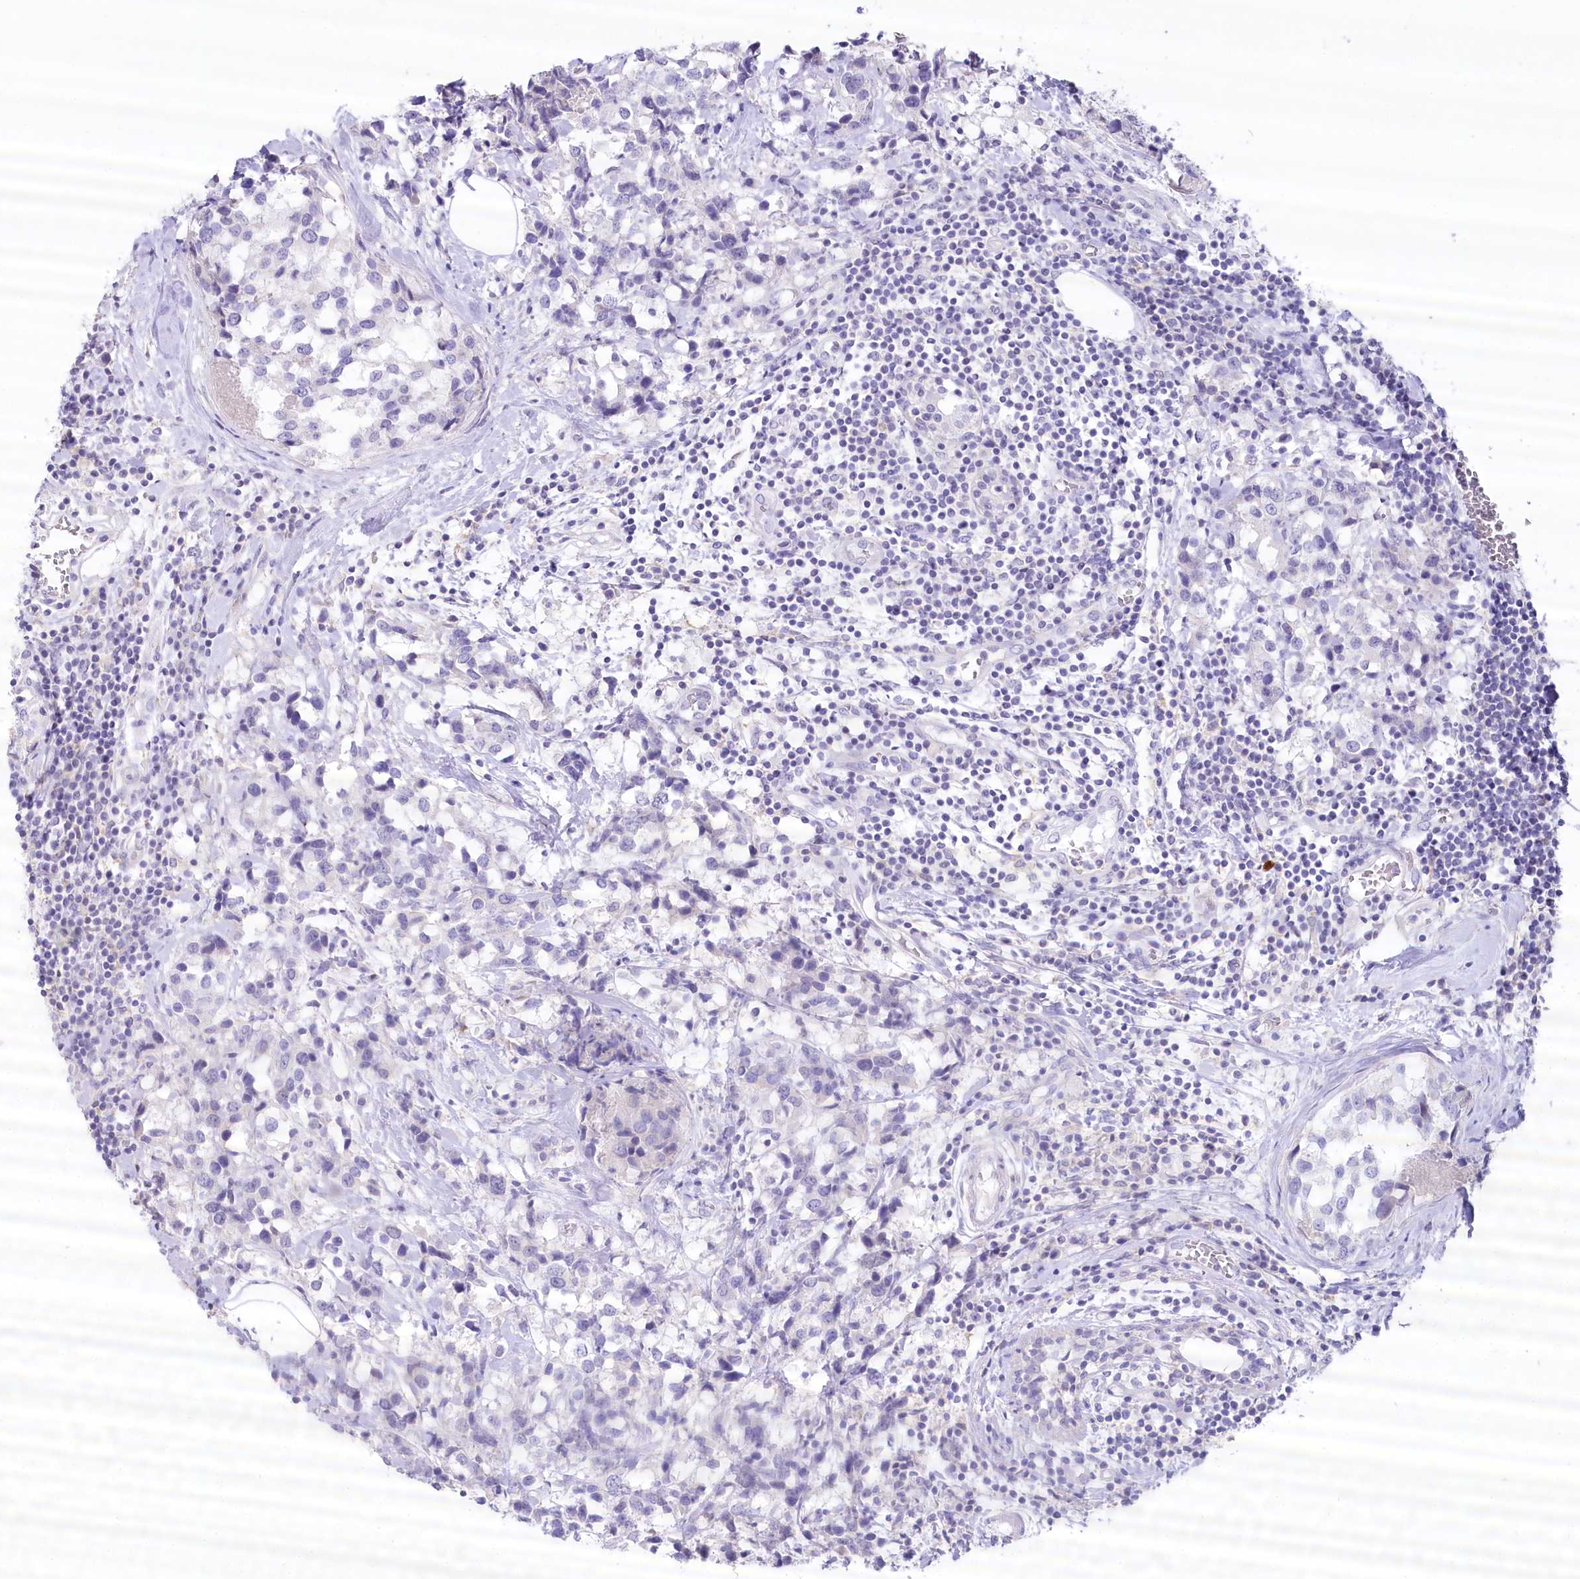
{"staining": {"intensity": "negative", "quantity": "none", "location": "none"}, "tissue": "breast cancer", "cell_type": "Tumor cells", "image_type": "cancer", "snomed": [{"axis": "morphology", "description": "Lobular carcinoma"}, {"axis": "topography", "description": "Breast"}], "caption": "Immunohistochemical staining of human lobular carcinoma (breast) reveals no significant staining in tumor cells. The staining is performed using DAB (3,3'-diaminobenzidine) brown chromogen with nuclei counter-stained in using hematoxylin.", "gene": "MYOZ1", "patient": {"sex": "female", "age": 59}}